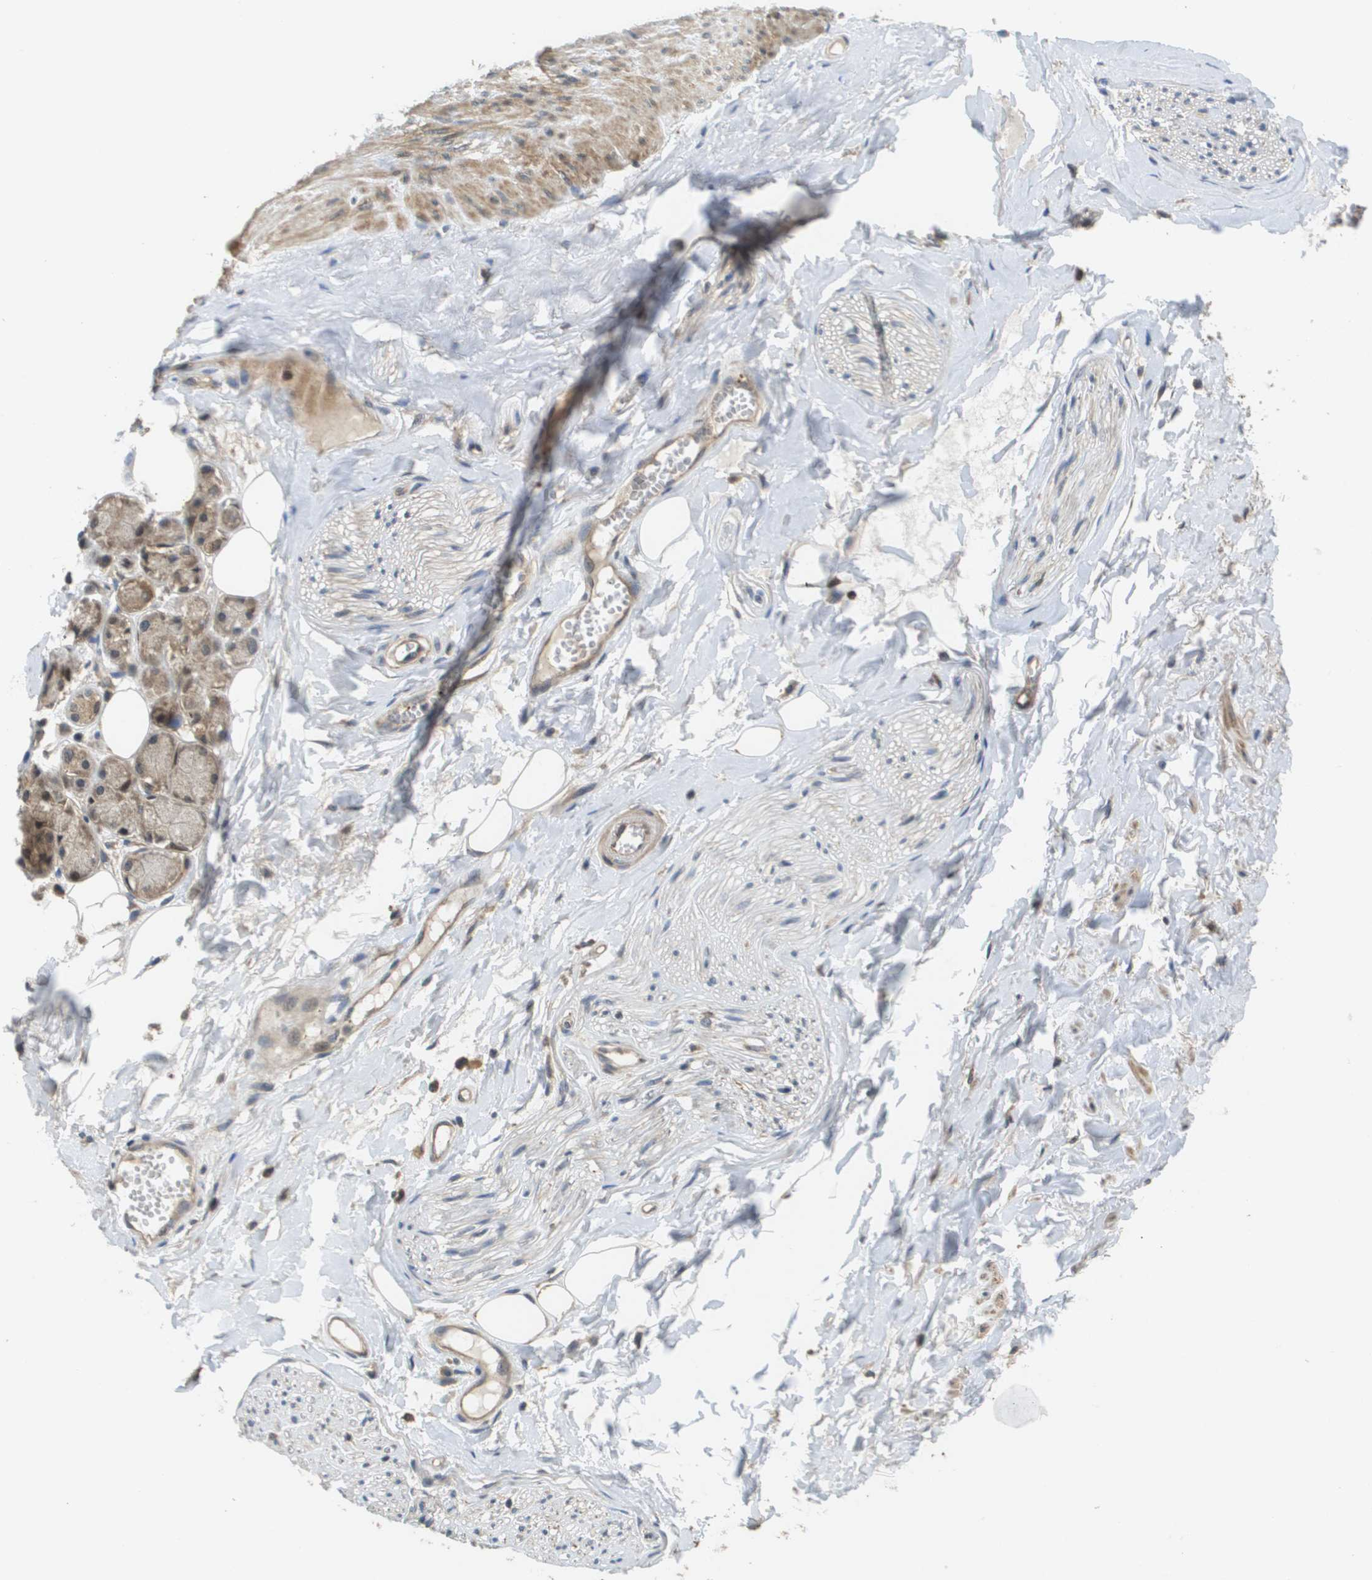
{"staining": {"intensity": "weak", "quantity": "25%-75%", "location": "cytoplasmic/membranous"}, "tissue": "adipose tissue", "cell_type": "Adipocytes", "image_type": "normal", "snomed": [{"axis": "morphology", "description": "Normal tissue, NOS"}, {"axis": "morphology", "description": "Inflammation, NOS"}, {"axis": "topography", "description": "Salivary gland"}, {"axis": "topography", "description": "Peripheral nerve tissue"}], "caption": "Human adipose tissue stained for a protein (brown) displays weak cytoplasmic/membranous positive staining in approximately 25%-75% of adipocytes.", "gene": "RBM38", "patient": {"sex": "female", "age": 75}}